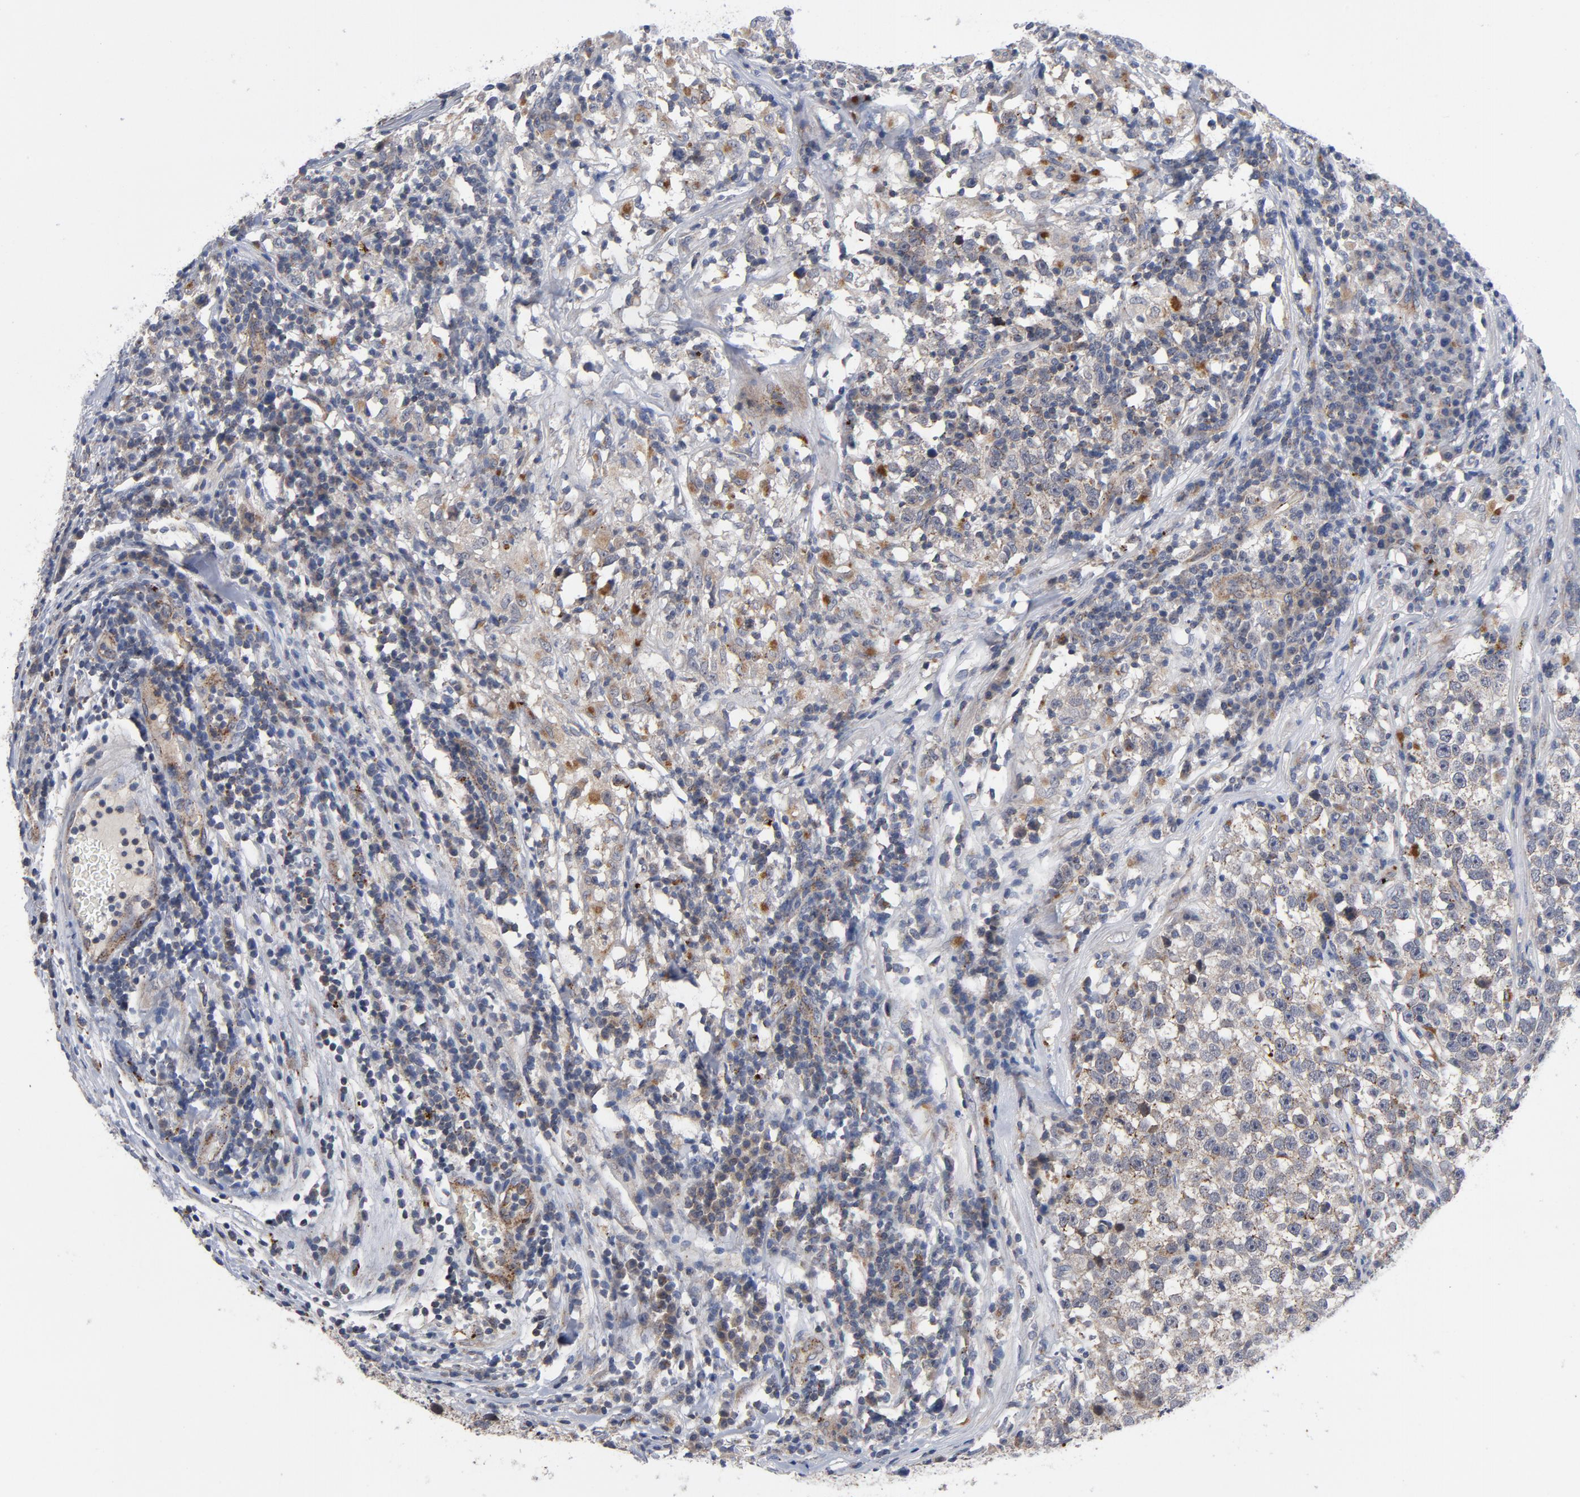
{"staining": {"intensity": "weak", "quantity": "25%-75%", "location": "cytoplasmic/membranous"}, "tissue": "testis cancer", "cell_type": "Tumor cells", "image_type": "cancer", "snomed": [{"axis": "morphology", "description": "Seminoma, NOS"}, {"axis": "topography", "description": "Testis"}], "caption": "The histopathology image displays a brown stain indicating the presence of a protein in the cytoplasmic/membranous of tumor cells in testis seminoma.", "gene": "AKT2", "patient": {"sex": "male", "age": 43}}